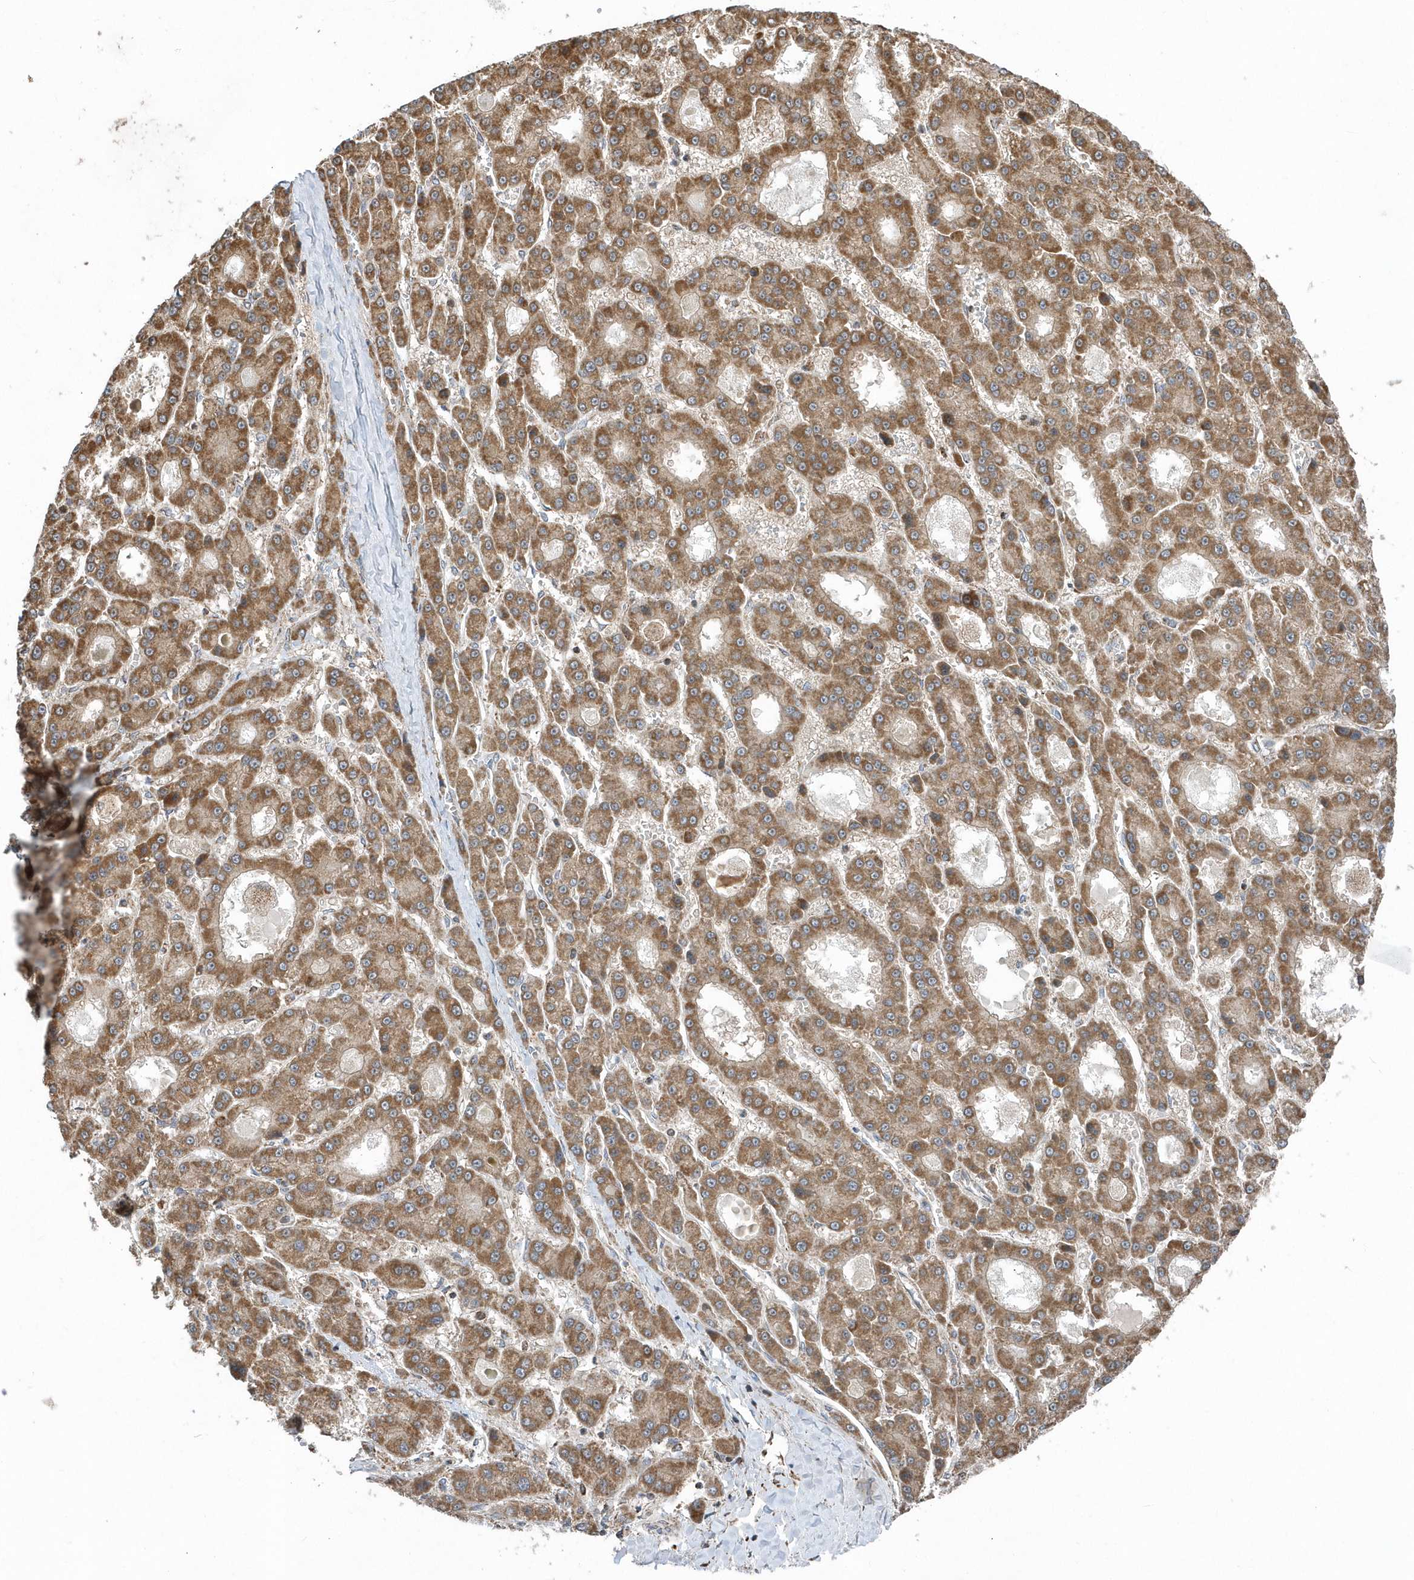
{"staining": {"intensity": "moderate", "quantity": ">75%", "location": "cytoplasmic/membranous"}, "tissue": "liver cancer", "cell_type": "Tumor cells", "image_type": "cancer", "snomed": [{"axis": "morphology", "description": "Carcinoma, Hepatocellular, NOS"}, {"axis": "topography", "description": "Liver"}], "caption": "Liver cancer stained with a brown dye shows moderate cytoplasmic/membranous positive expression in approximately >75% of tumor cells.", "gene": "PPP1R7", "patient": {"sex": "male", "age": 70}}